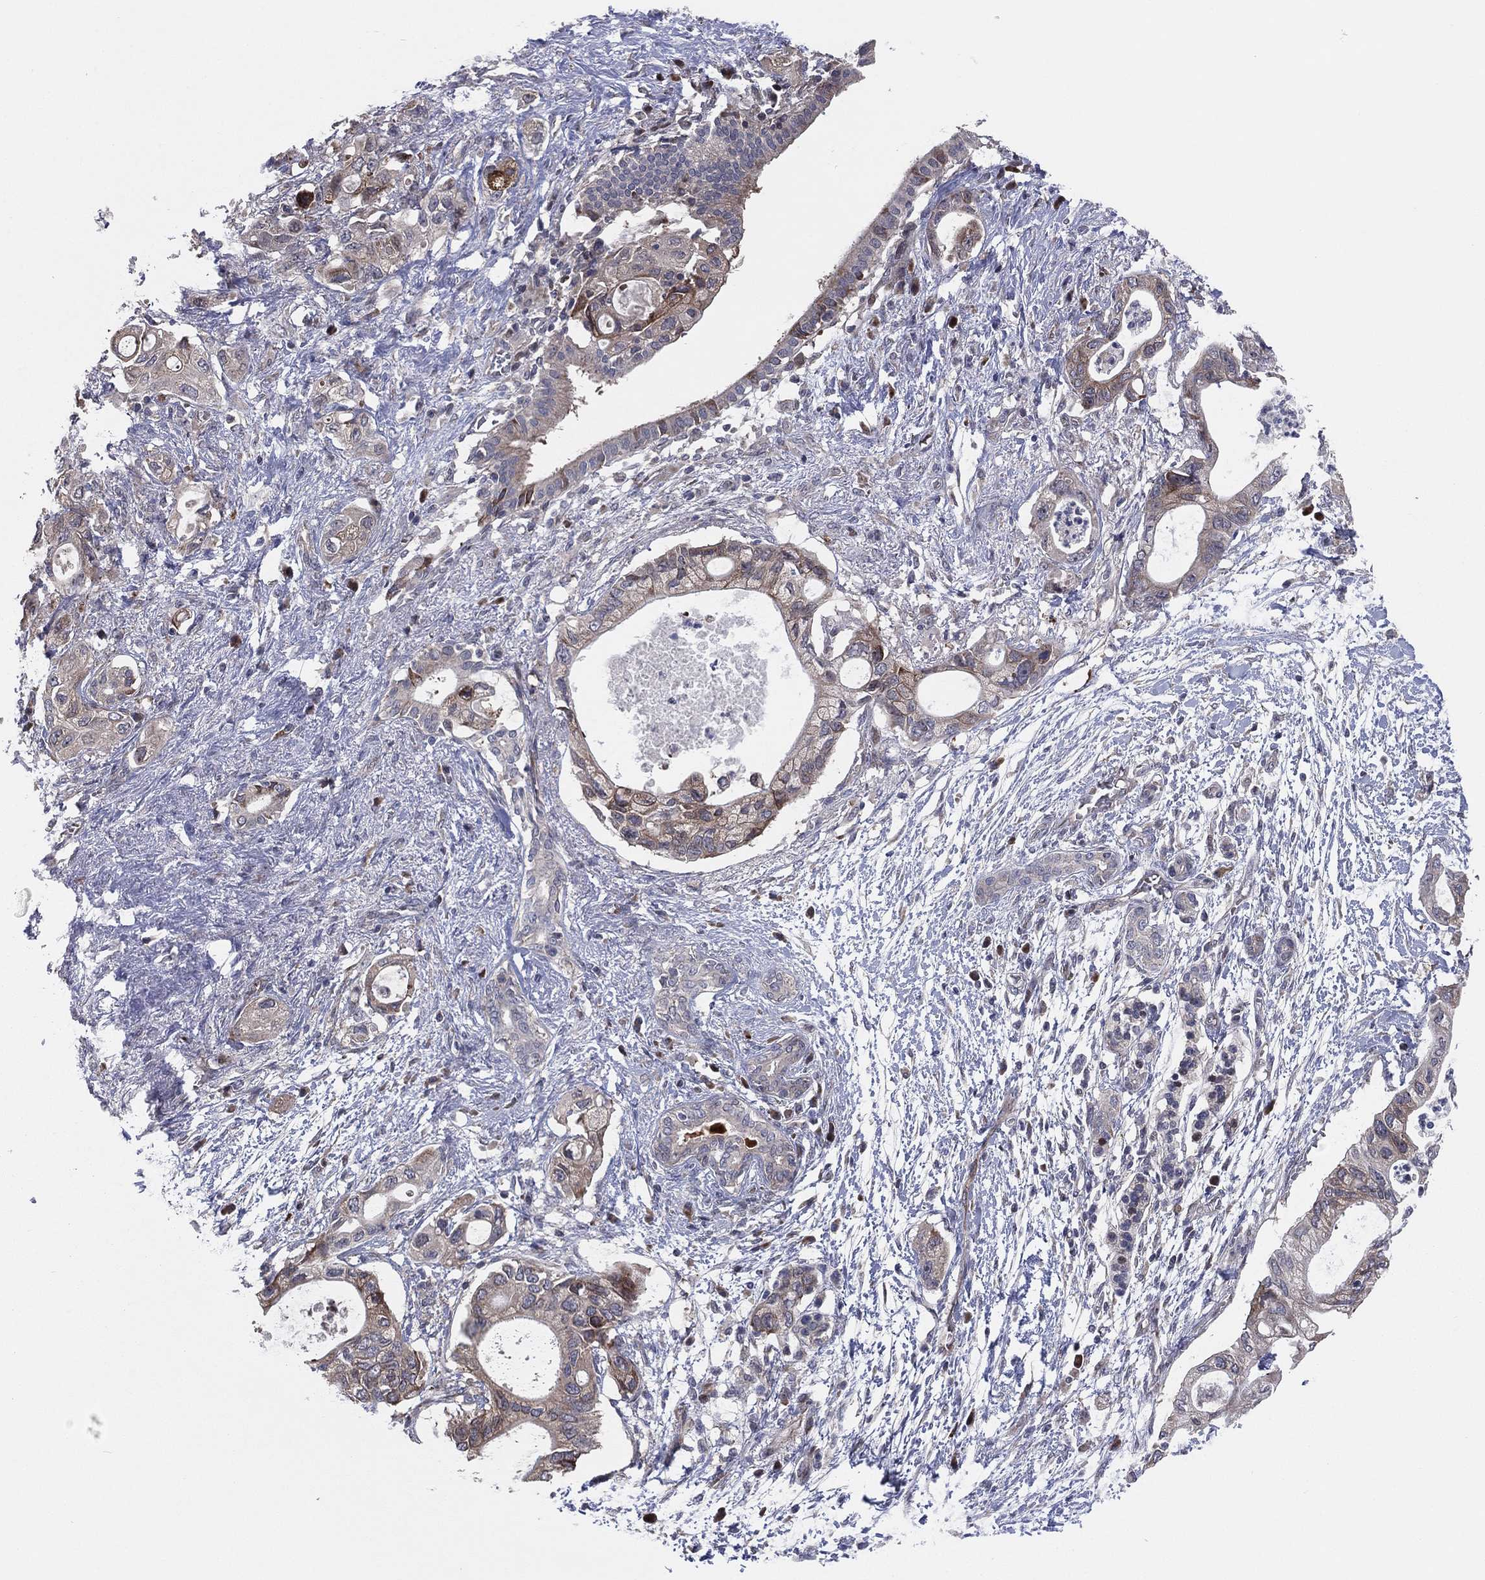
{"staining": {"intensity": "weak", "quantity": "25%-75%", "location": "cytoplasmic/membranous"}, "tissue": "pancreatic cancer", "cell_type": "Tumor cells", "image_type": "cancer", "snomed": [{"axis": "morphology", "description": "Adenocarcinoma, NOS"}, {"axis": "topography", "description": "Pancreas"}], "caption": "A high-resolution image shows immunohistochemistry (IHC) staining of pancreatic adenocarcinoma, which shows weak cytoplasmic/membranous expression in about 25%-75% of tumor cells.", "gene": "UTP14A", "patient": {"sex": "female", "age": 72}}